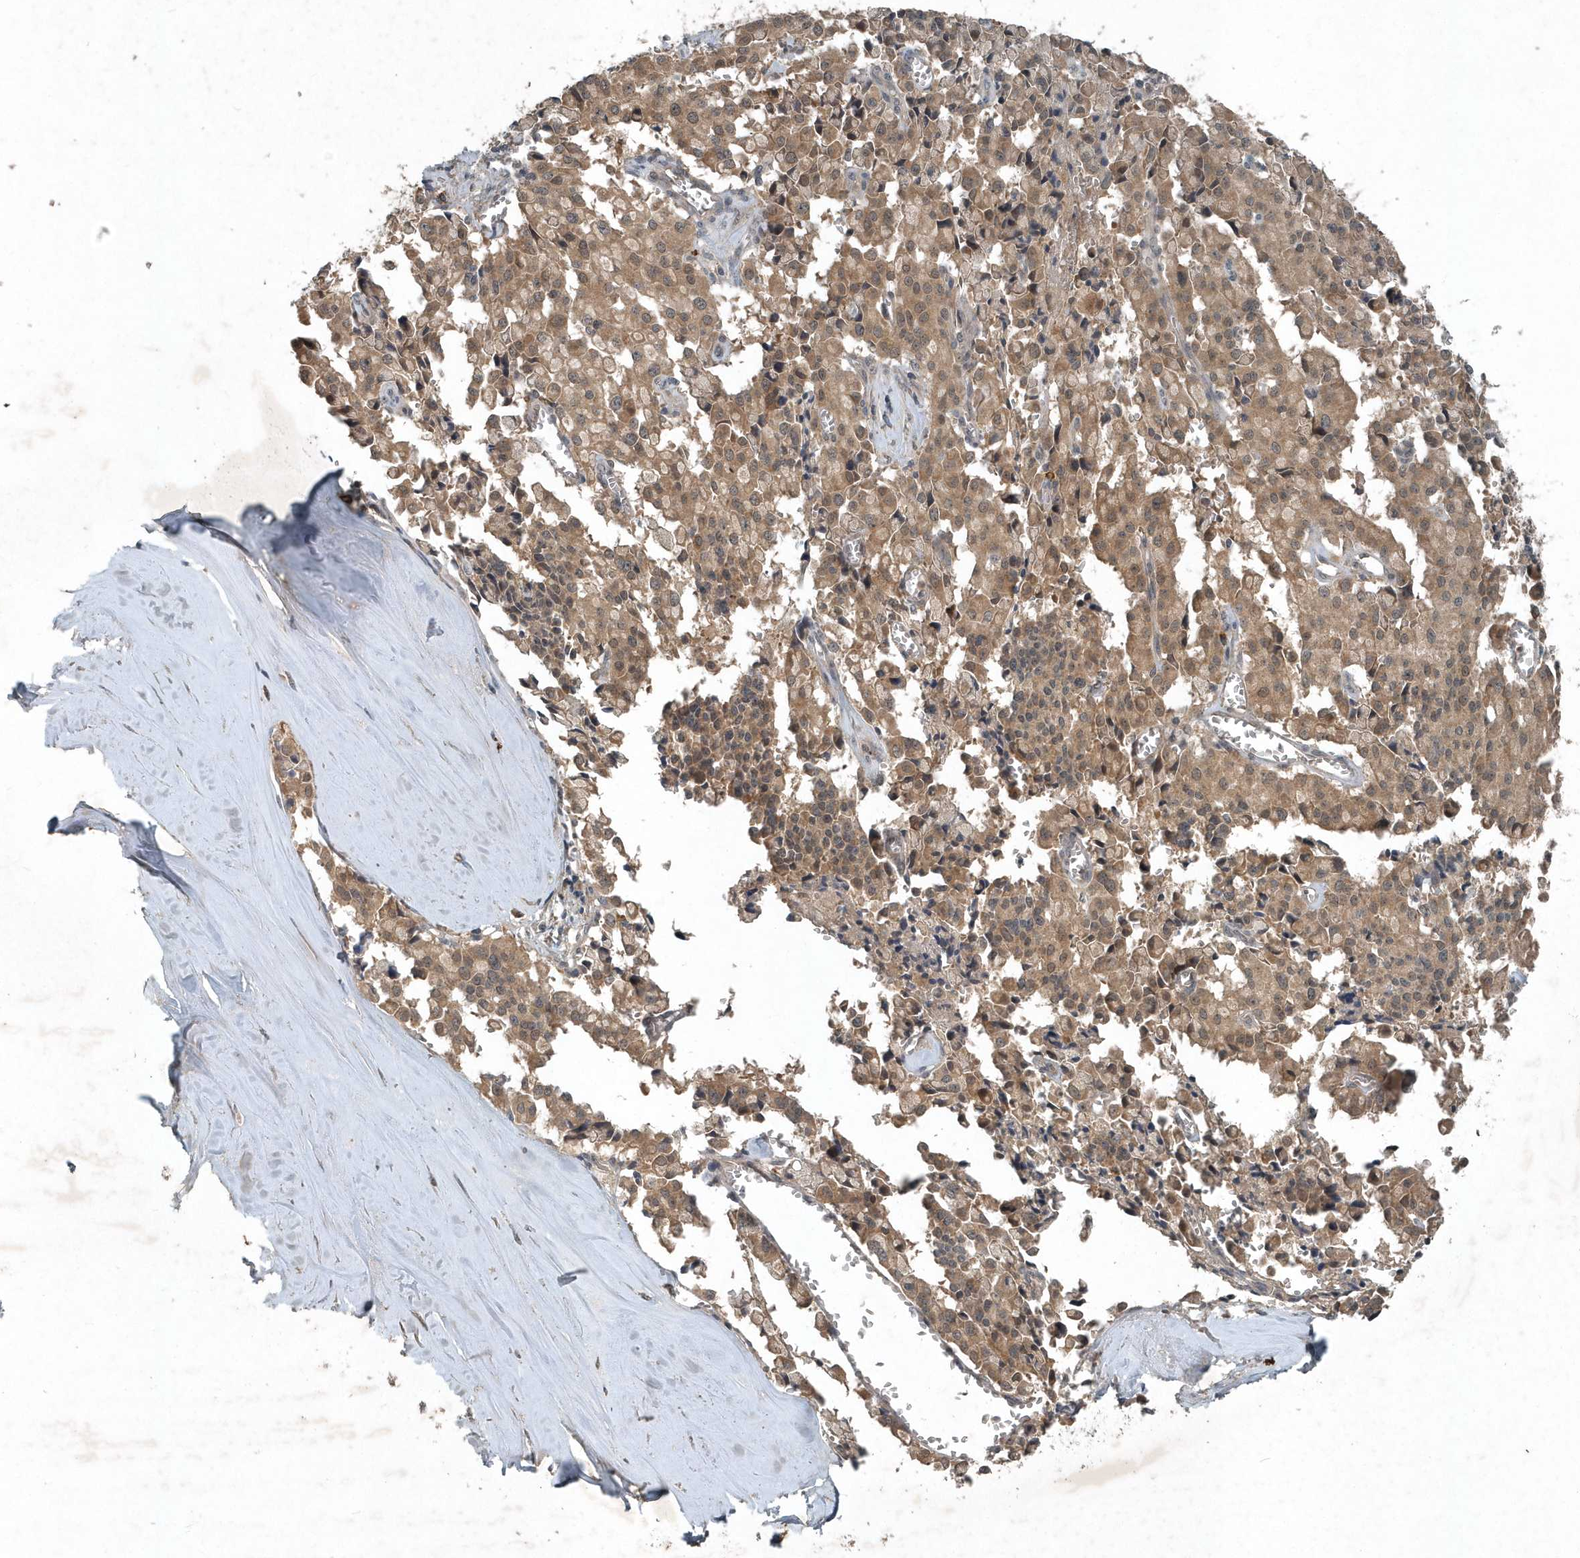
{"staining": {"intensity": "weak", "quantity": ">75%", "location": "cytoplasmic/membranous"}, "tissue": "pancreatic cancer", "cell_type": "Tumor cells", "image_type": "cancer", "snomed": [{"axis": "morphology", "description": "Adenocarcinoma, NOS"}, {"axis": "topography", "description": "Pancreas"}], "caption": "Protein staining exhibits weak cytoplasmic/membranous expression in about >75% of tumor cells in adenocarcinoma (pancreatic). (DAB IHC, brown staining for protein, blue staining for nuclei).", "gene": "SCFD2", "patient": {"sex": "male", "age": 65}}